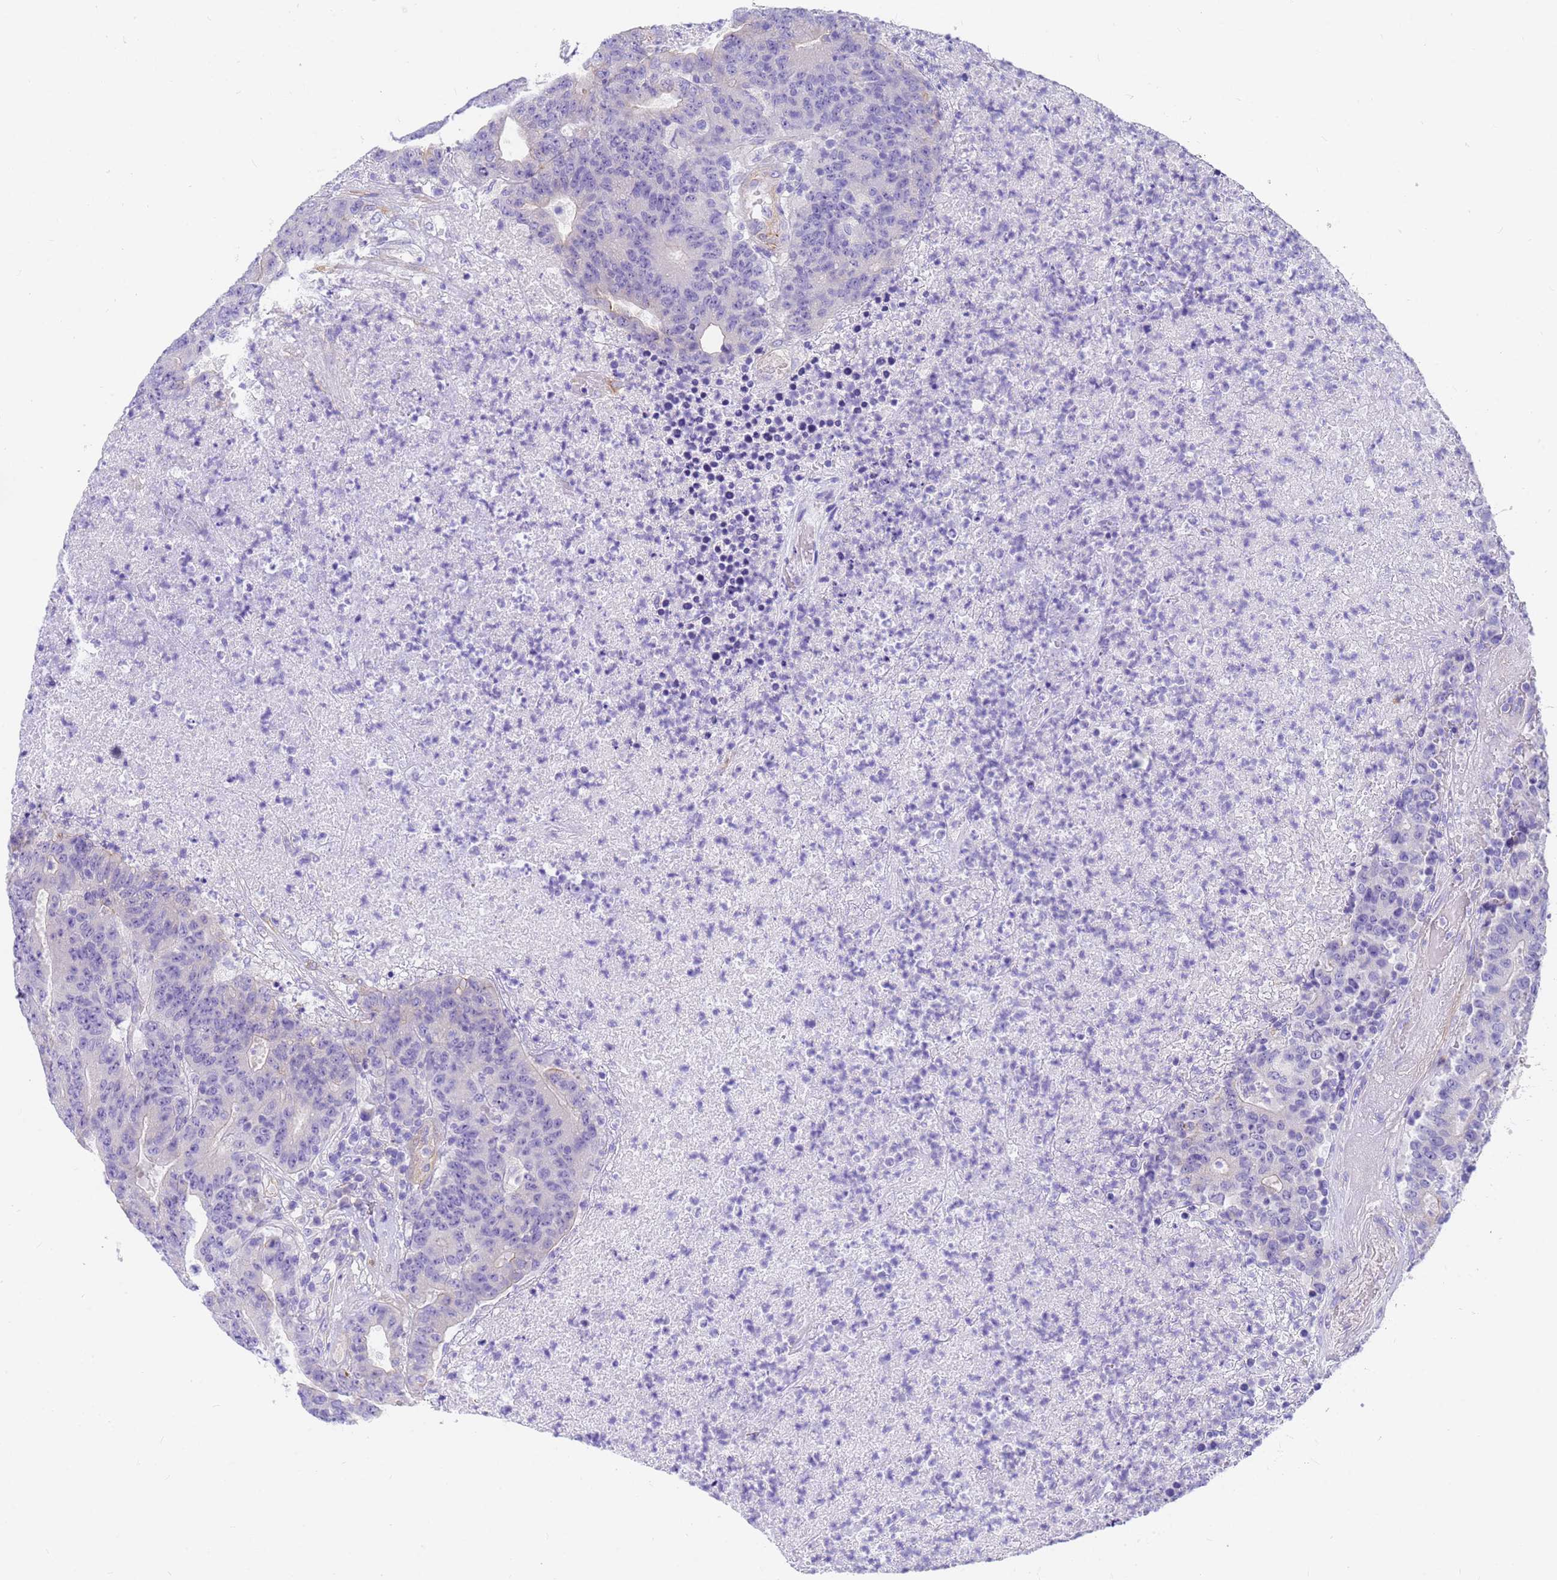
{"staining": {"intensity": "negative", "quantity": "none", "location": "none"}, "tissue": "colorectal cancer", "cell_type": "Tumor cells", "image_type": "cancer", "snomed": [{"axis": "morphology", "description": "Adenocarcinoma, NOS"}, {"axis": "topography", "description": "Colon"}], "caption": "Tumor cells are negative for protein expression in human colorectal cancer. (DAB (3,3'-diaminobenzidine) immunohistochemistry (IHC), high magnification).", "gene": "MVB12A", "patient": {"sex": "female", "age": 75}}